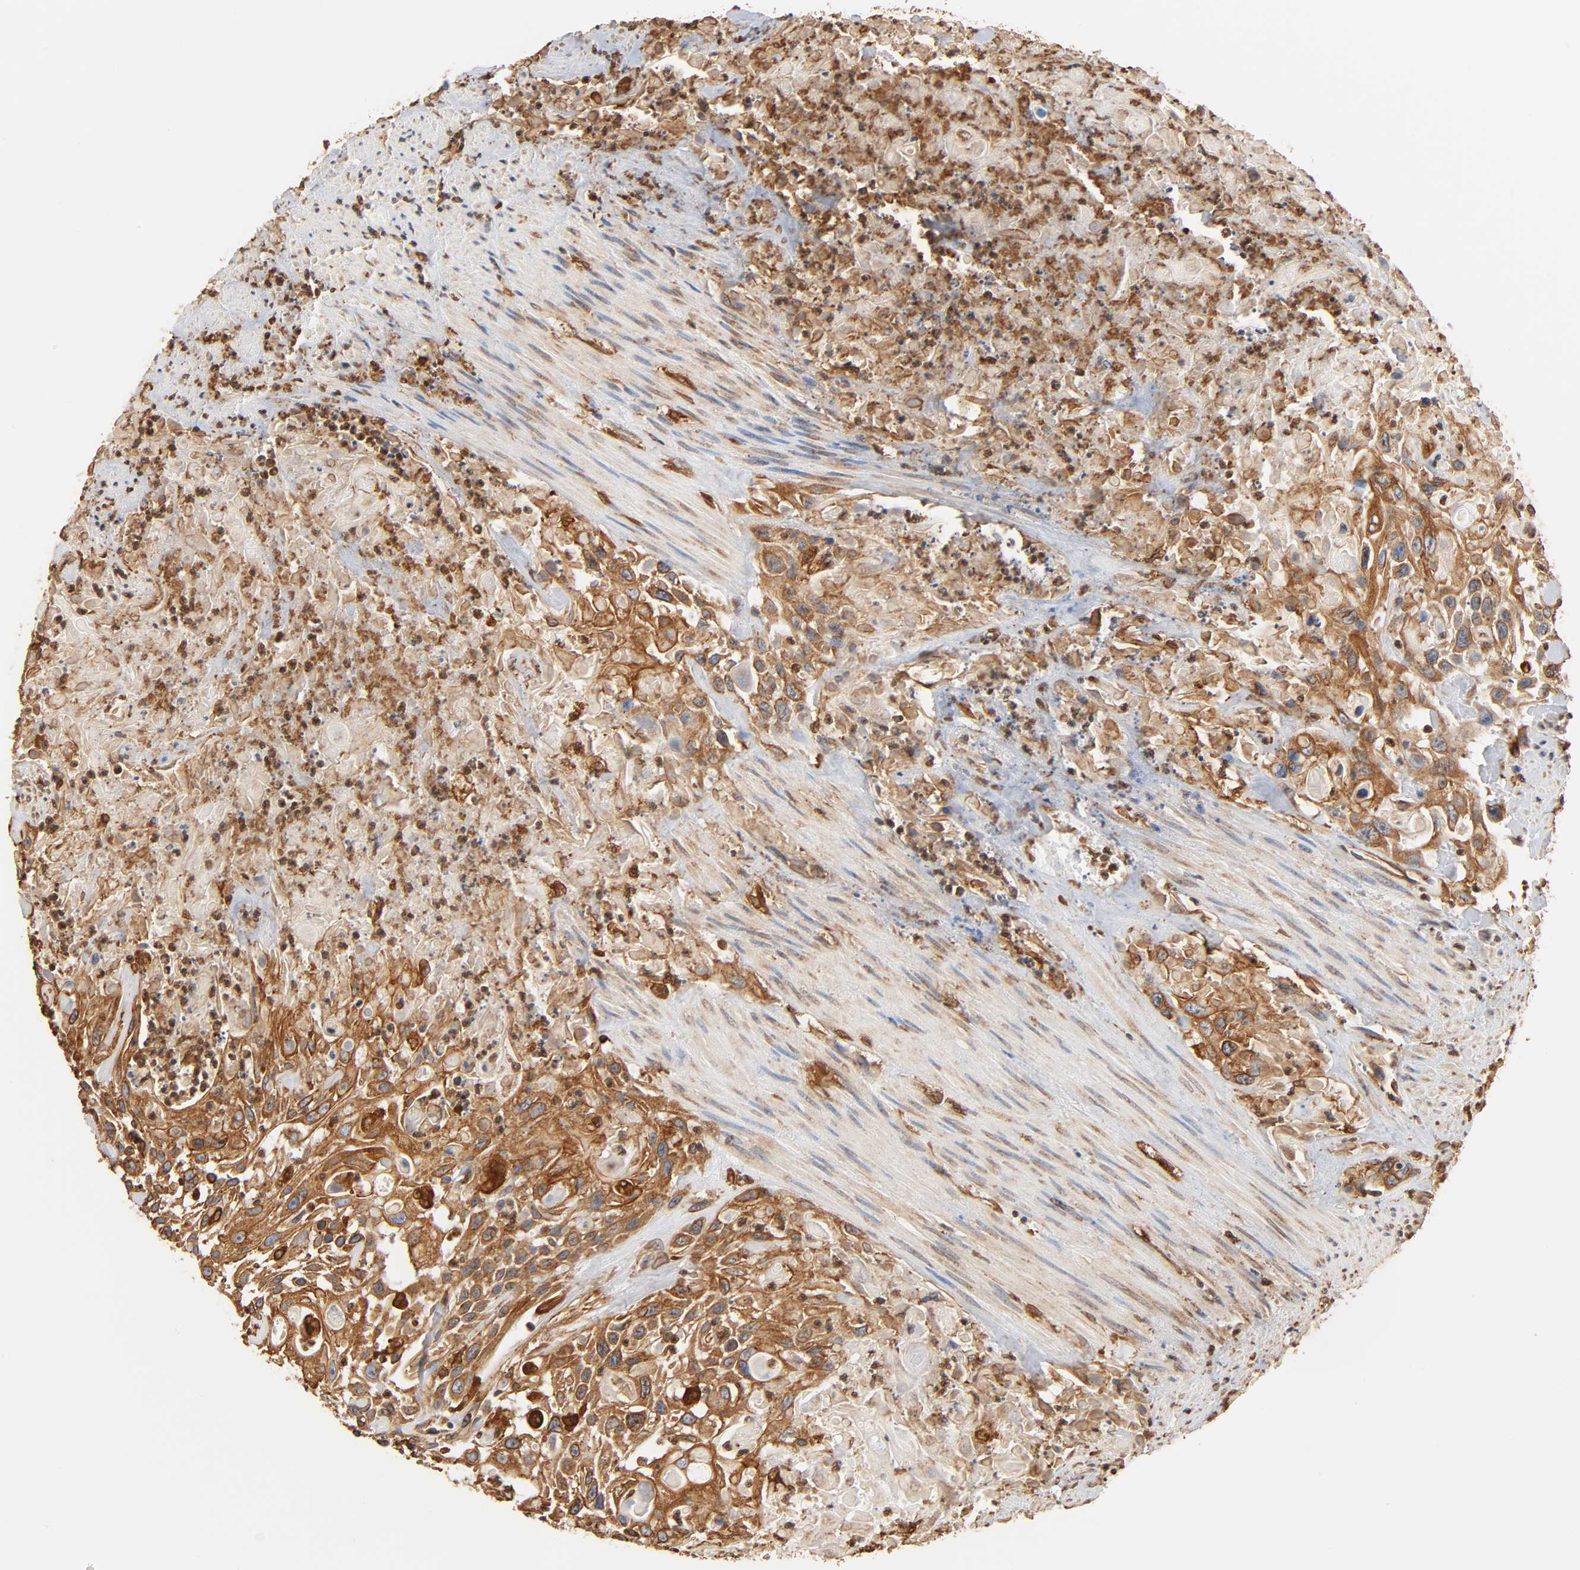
{"staining": {"intensity": "moderate", "quantity": ">75%", "location": "cytoplasmic/membranous"}, "tissue": "urothelial cancer", "cell_type": "Tumor cells", "image_type": "cancer", "snomed": [{"axis": "morphology", "description": "Urothelial carcinoma, High grade"}, {"axis": "topography", "description": "Urinary bladder"}], "caption": "A micrograph of urothelial carcinoma (high-grade) stained for a protein shows moderate cytoplasmic/membranous brown staining in tumor cells.", "gene": "BCAP31", "patient": {"sex": "female", "age": 84}}